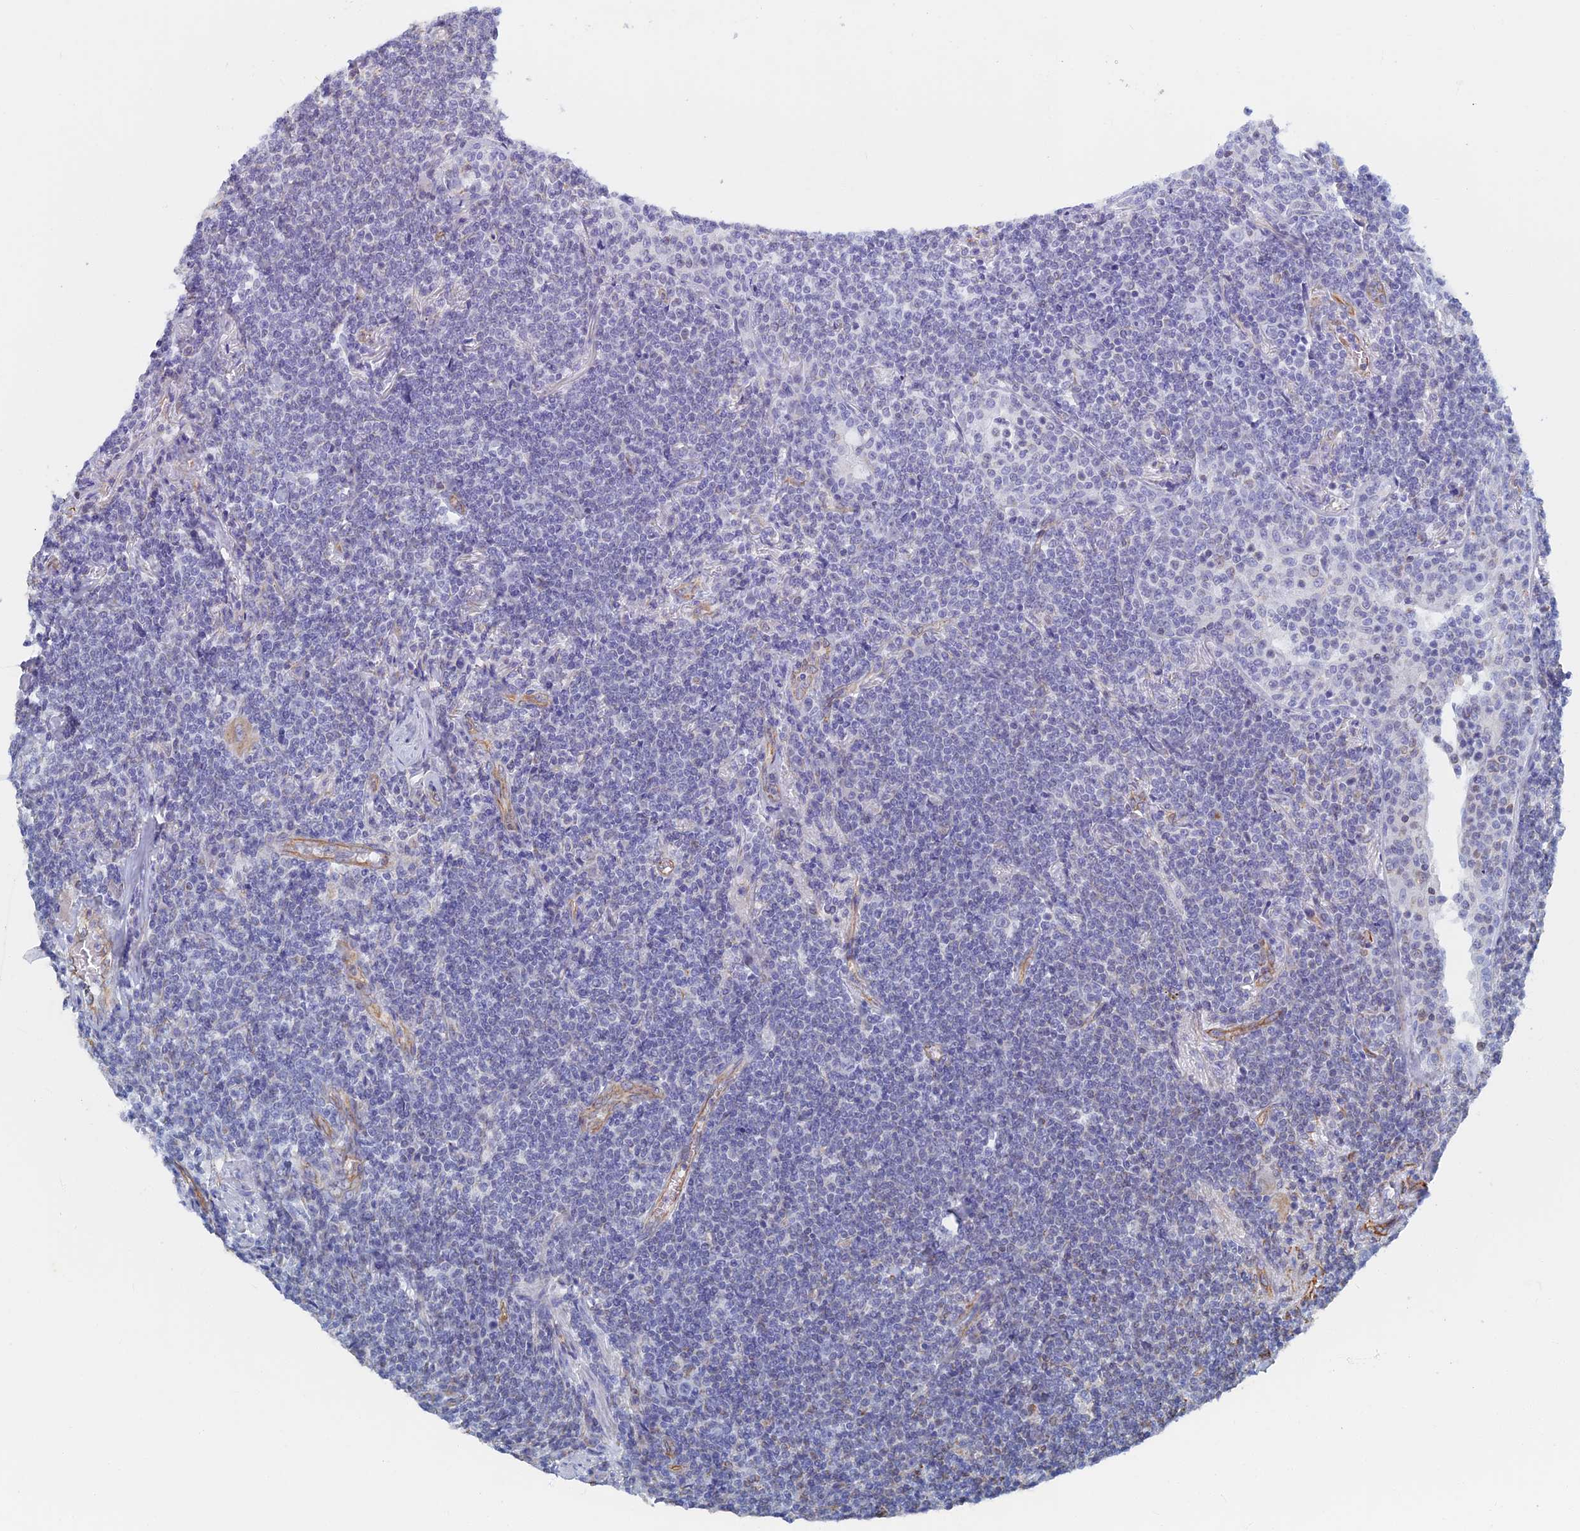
{"staining": {"intensity": "negative", "quantity": "none", "location": "none"}, "tissue": "lymphoma", "cell_type": "Tumor cells", "image_type": "cancer", "snomed": [{"axis": "morphology", "description": "Malignant lymphoma, non-Hodgkin's type, Low grade"}, {"axis": "topography", "description": "Lung"}], "caption": "Malignant lymphoma, non-Hodgkin's type (low-grade) stained for a protein using IHC demonstrates no staining tumor cells.", "gene": "RMC1", "patient": {"sex": "female", "age": 71}}